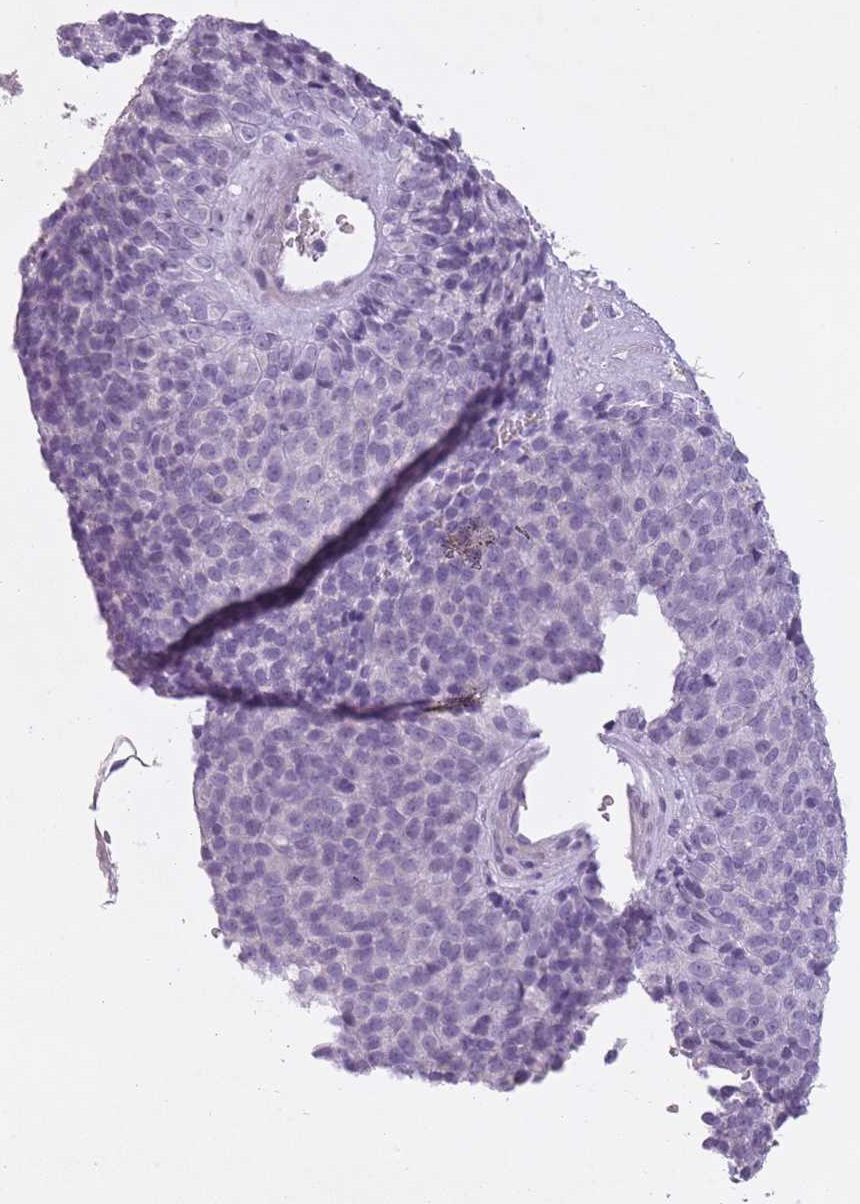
{"staining": {"intensity": "negative", "quantity": "none", "location": "none"}, "tissue": "melanoma", "cell_type": "Tumor cells", "image_type": "cancer", "snomed": [{"axis": "morphology", "description": "Malignant melanoma, Metastatic site"}, {"axis": "topography", "description": "Brain"}], "caption": "DAB (3,3'-diaminobenzidine) immunohistochemical staining of human malignant melanoma (metastatic site) shows no significant staining in tumor cells. (DAB immunohistochemistry visualized using brightfield microscopy, high magnification).", "gene": "RFX4", "patient": {"sex": "female", "age": 56}}